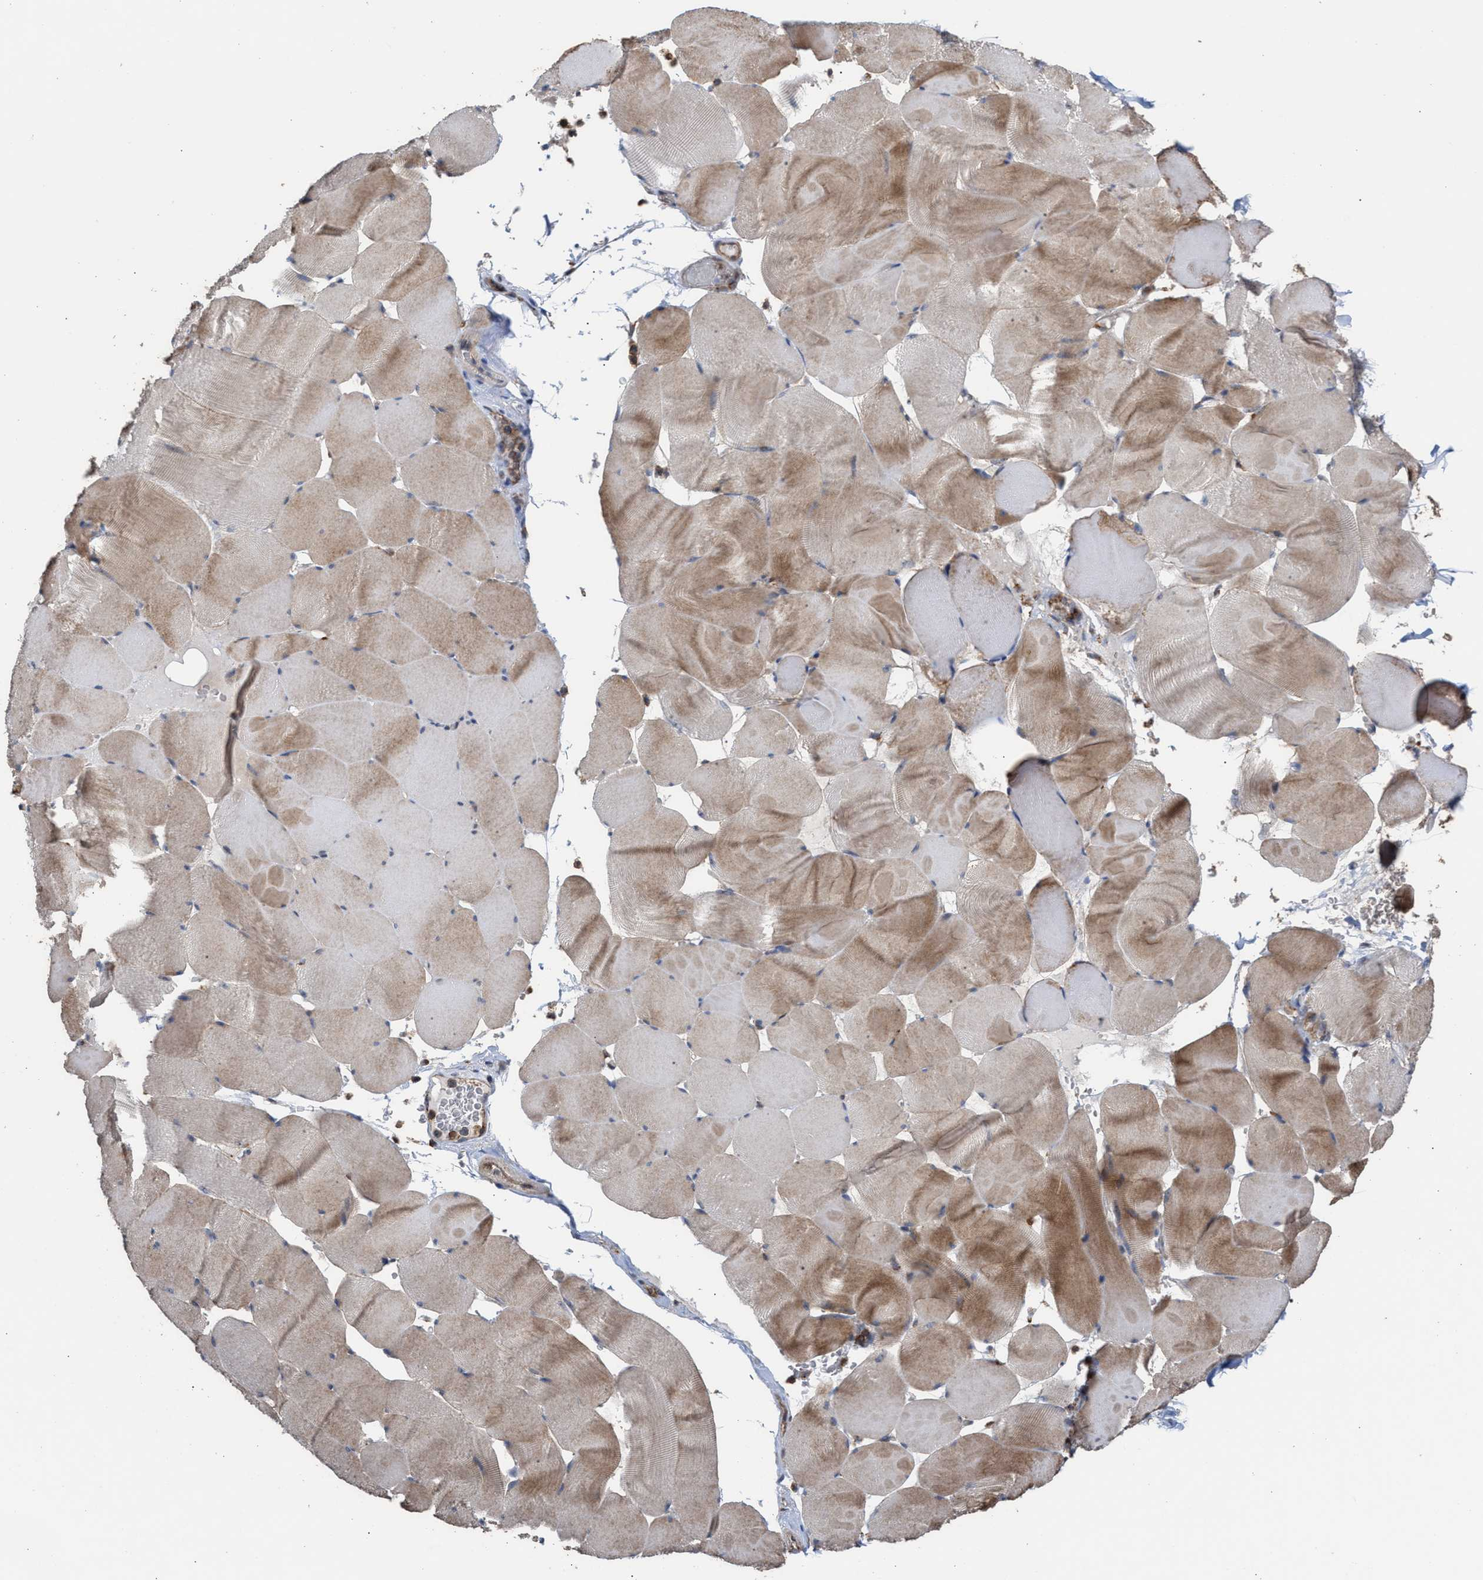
{"staining": {"intensity": "moderate", "quantity": "25%-75%", "location": "cytoplasmic/membranous"}, "tissue": "skeletal muscle", "cell_type": "Myocytes", "image_type": "normal", "snomed": [{"axis": "morphology", "description": "Normal tissue, NOS"}, {"axis": "topography", "description": "Skeletal muscle"}], "caption": "Protein staining of benign skeletal muscle displays moderate cytoplasmic/membranous positivity in about 25%-75% of myocytes.", "gene": "EXOSC2", "patient": {"sex": "male", "age": 62}}